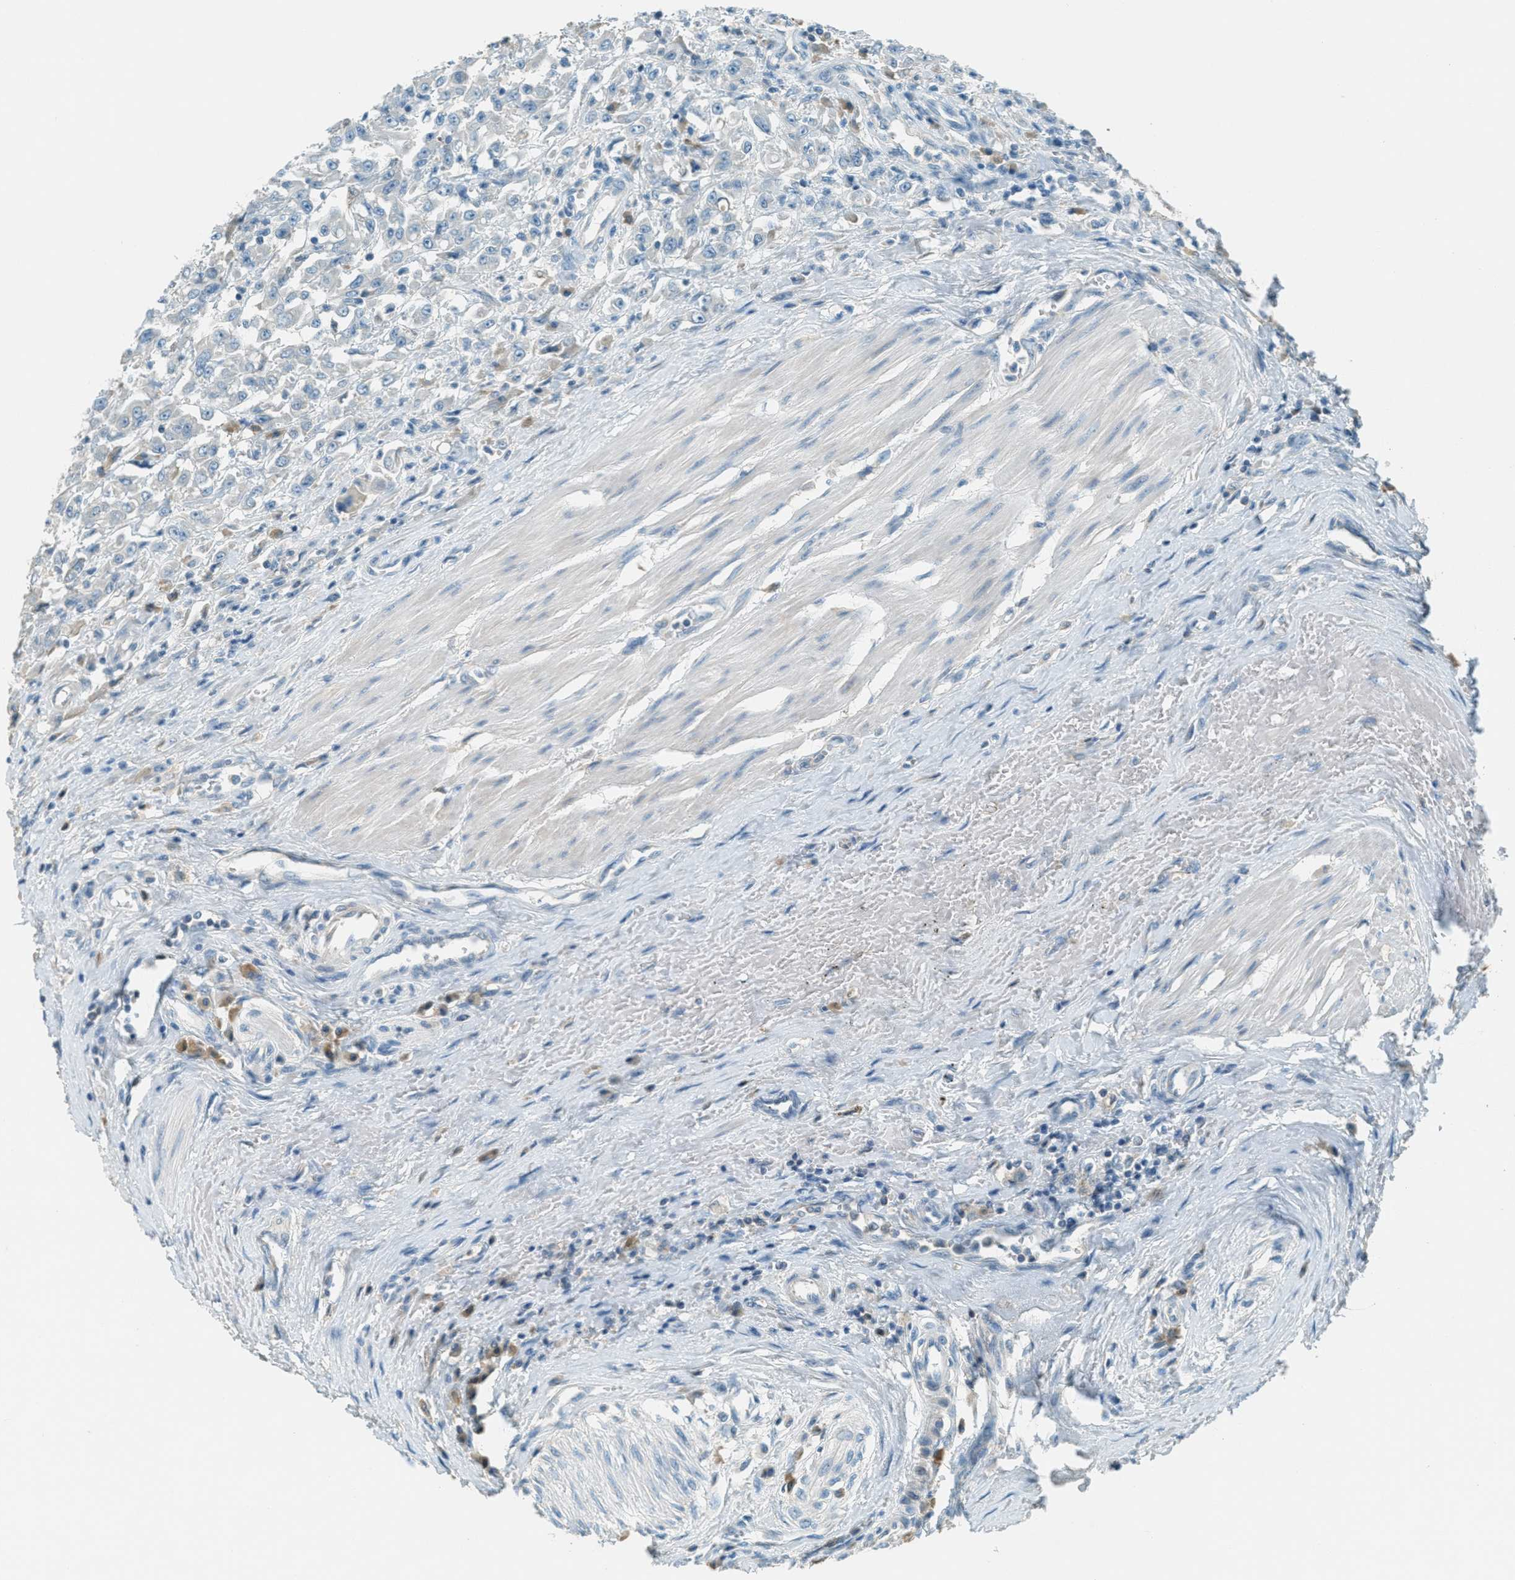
{"staining": {"intensity": "negative", "quantity": "none", "location": "none"}, "tissue": "urothelial cancer", "cell_type": "Tumor cells", "image_type": "cancer", "snomed": [{"axis": "morphology", "description": "Urothelial carcinoma, High grade"}, {"axis": "topography", "description": "Urinary bladder"}], "caption": "There is no significant staining in tumor cells of urothelial cancer.", "gene": "MSLN", "patient": {"sex": "male", "age": 46}}